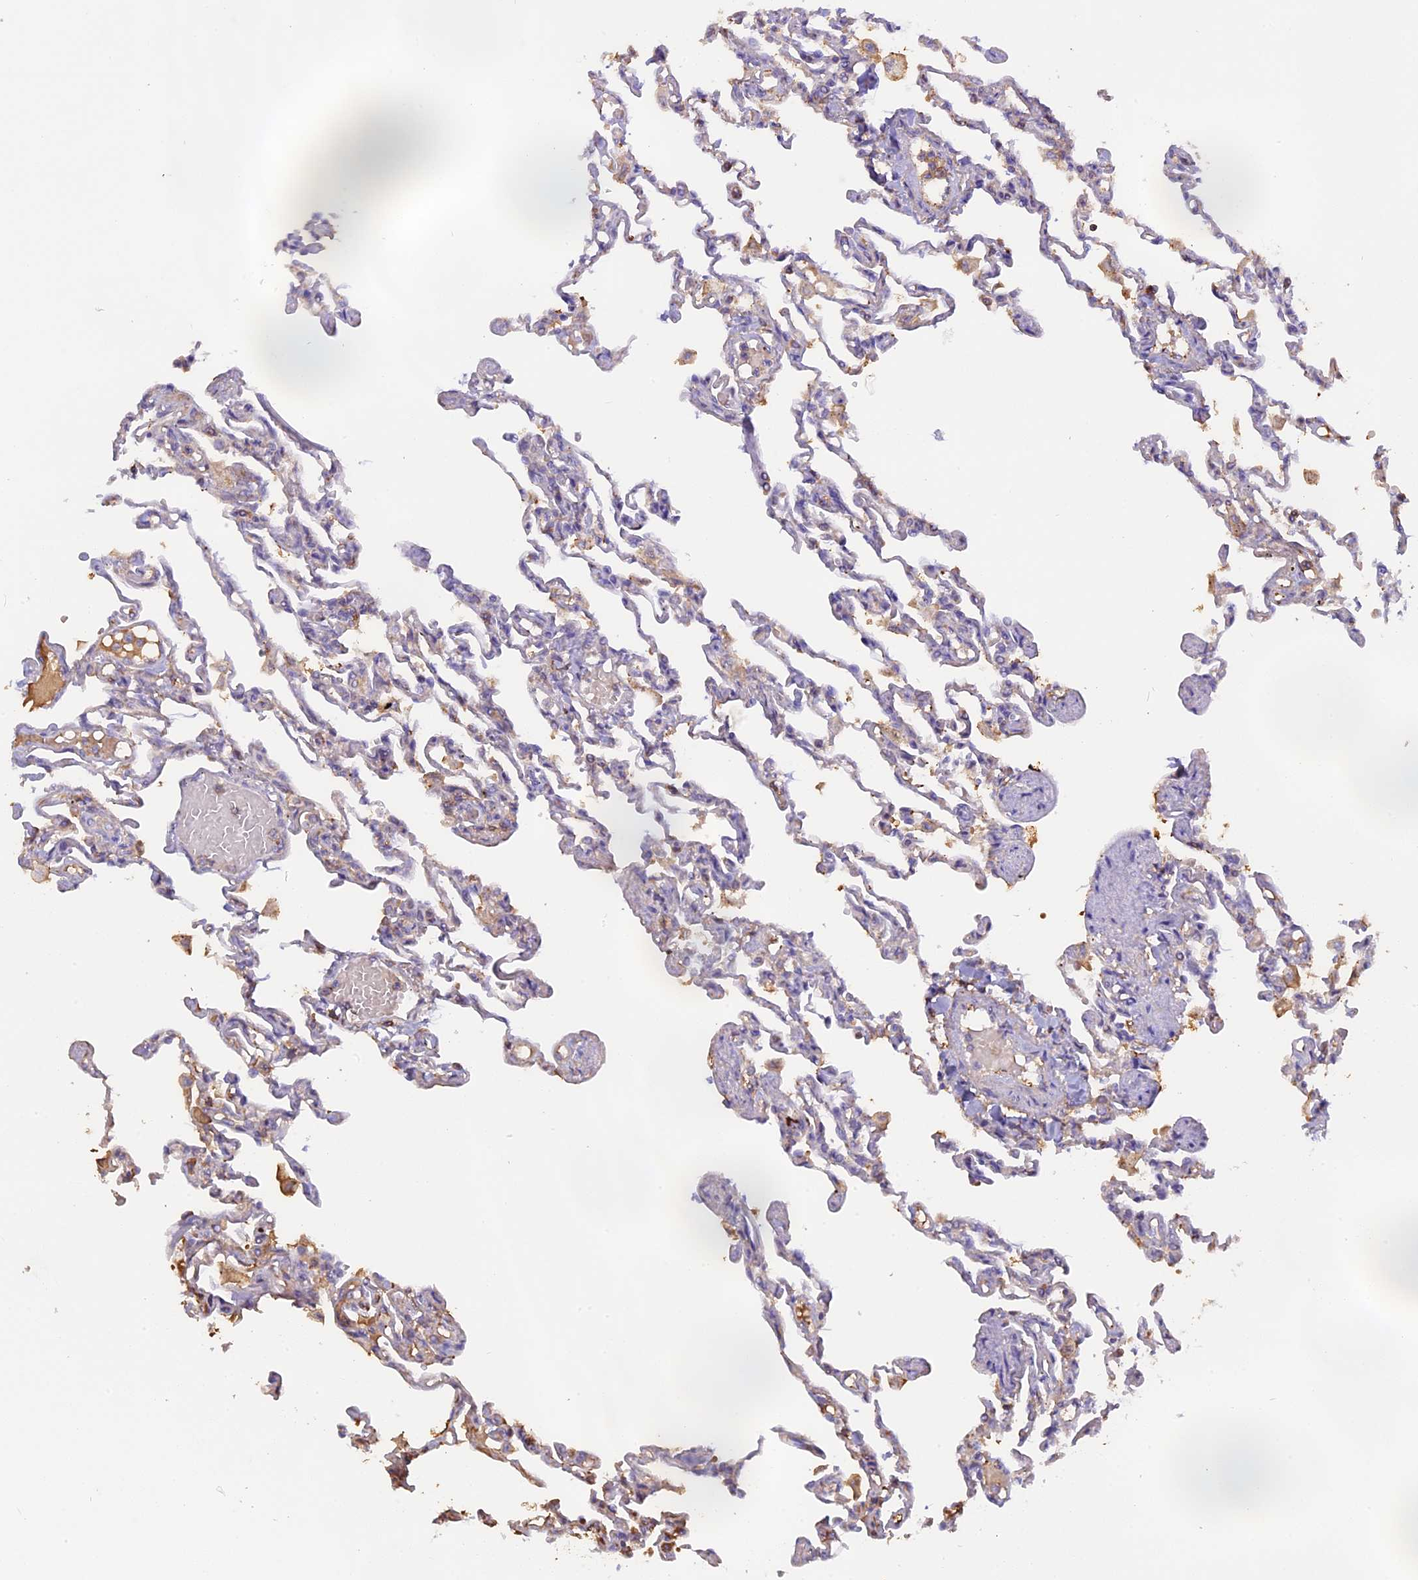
{"staining": {"intensity": "weak", "quantity": "<25%", "location": "cytoplasmic/membranous"}, "tissue": "lung", "cell_type": "Alveolar cells", "image_type": "normal", "snomed": [{"axis": "morphology", "description": "Normal tissue, NOS"}, {"axis": "topography", "description": "Lung"}], "caption": "Alveolar cells show no significant expression in normal lung. (Stains: DAB (3,3'-diaminobenzidine) immunohistochemistry (IHC) with hematoxylin counter stain, Microscopy: brightfield microscopy at high magnification).", "gene": "CFAP119", "patient": {"sex": "male", "age": 21}}